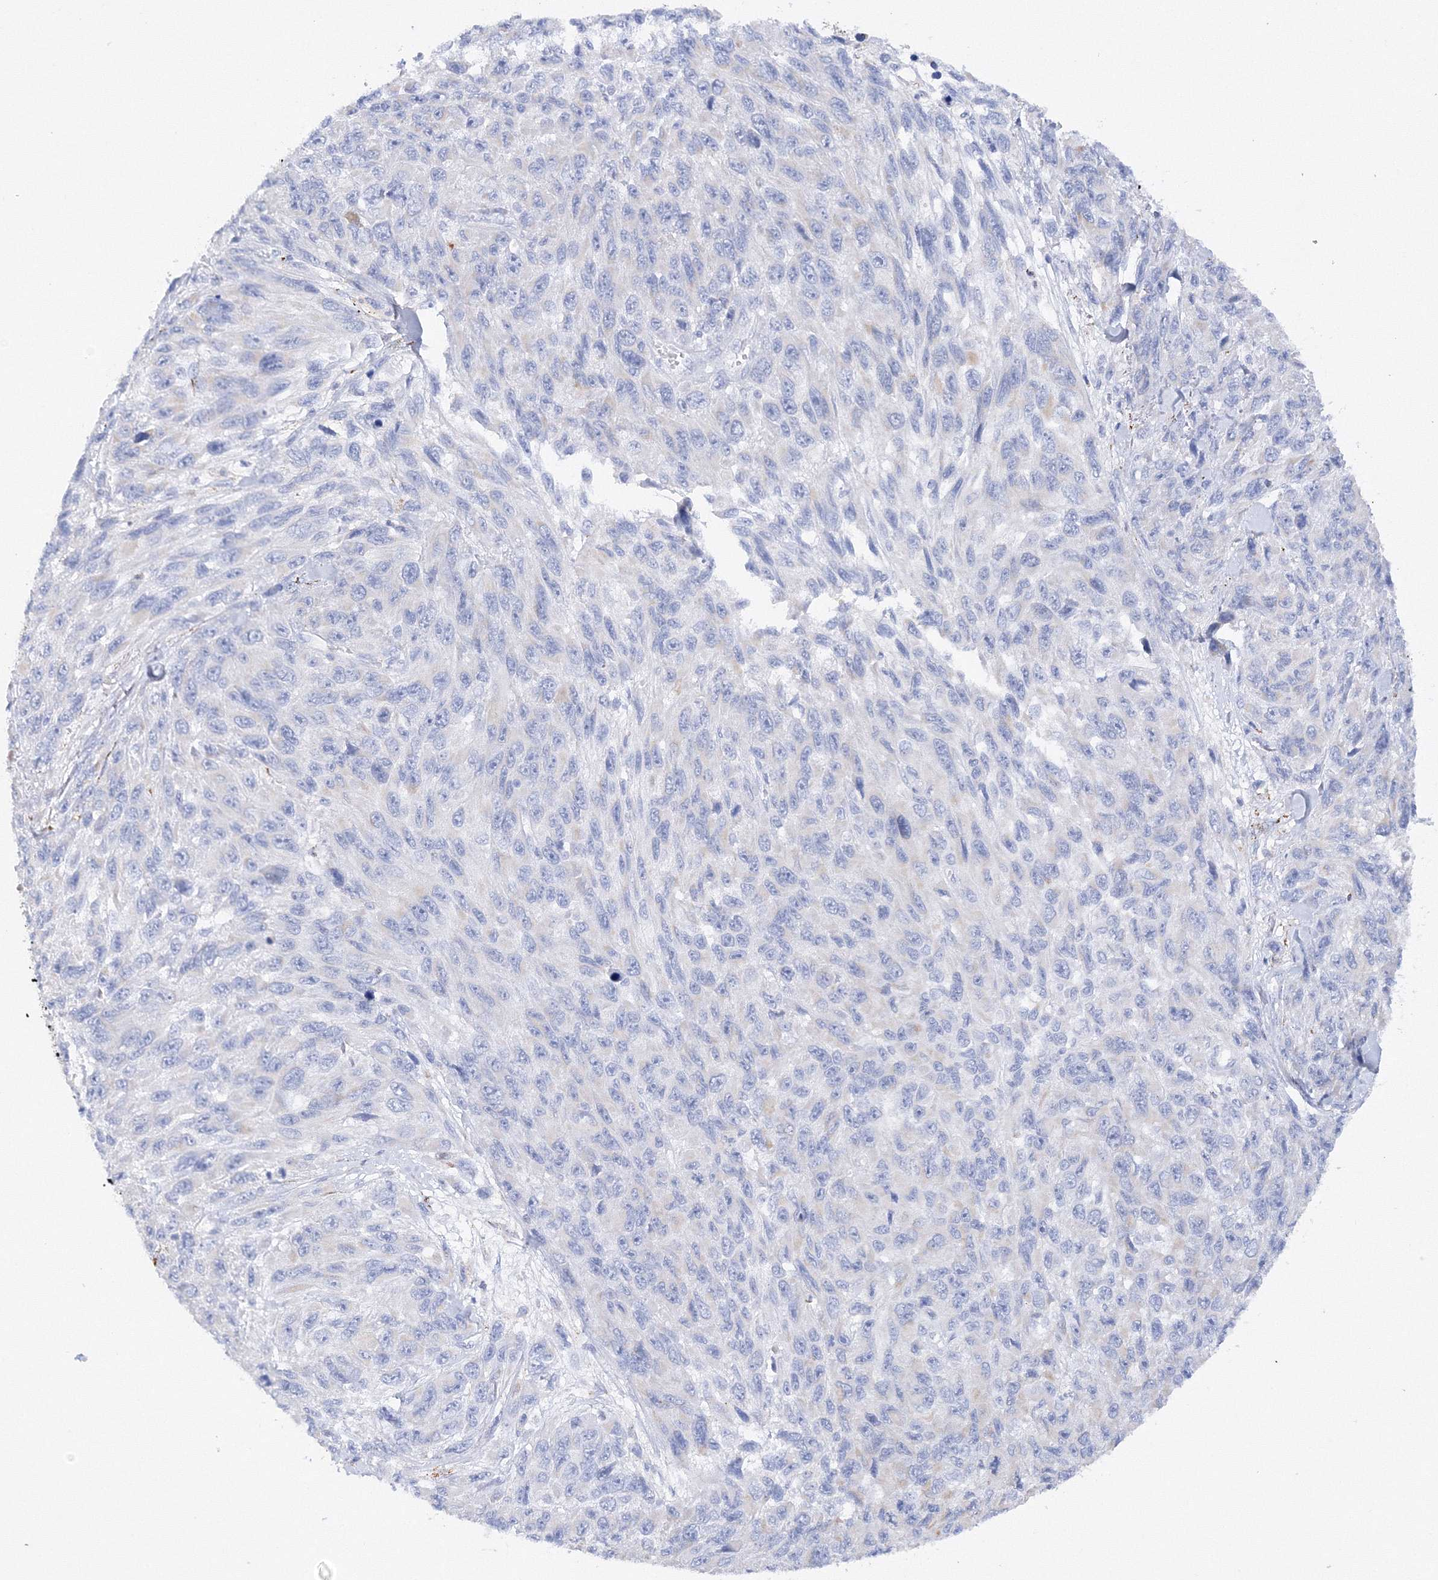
{"staining": {"intensity": "negative", "quantity": "none", "location": "none"}, "tissue": "melanoma", "cell_type": "Tumor cells", "image_type": "cancer", "snomed": [{"axis": "morphology", "description": "Malignant melanoma, NOS"}, {"axis": "topography", "description": "Skin"}], "caption": "This is a image of immunohistochemistry staining of malignant melanoma, which shows no positivity in tumor cells.", "gene": "MERTK", "patient": {"sex": "female", "age": 96}}